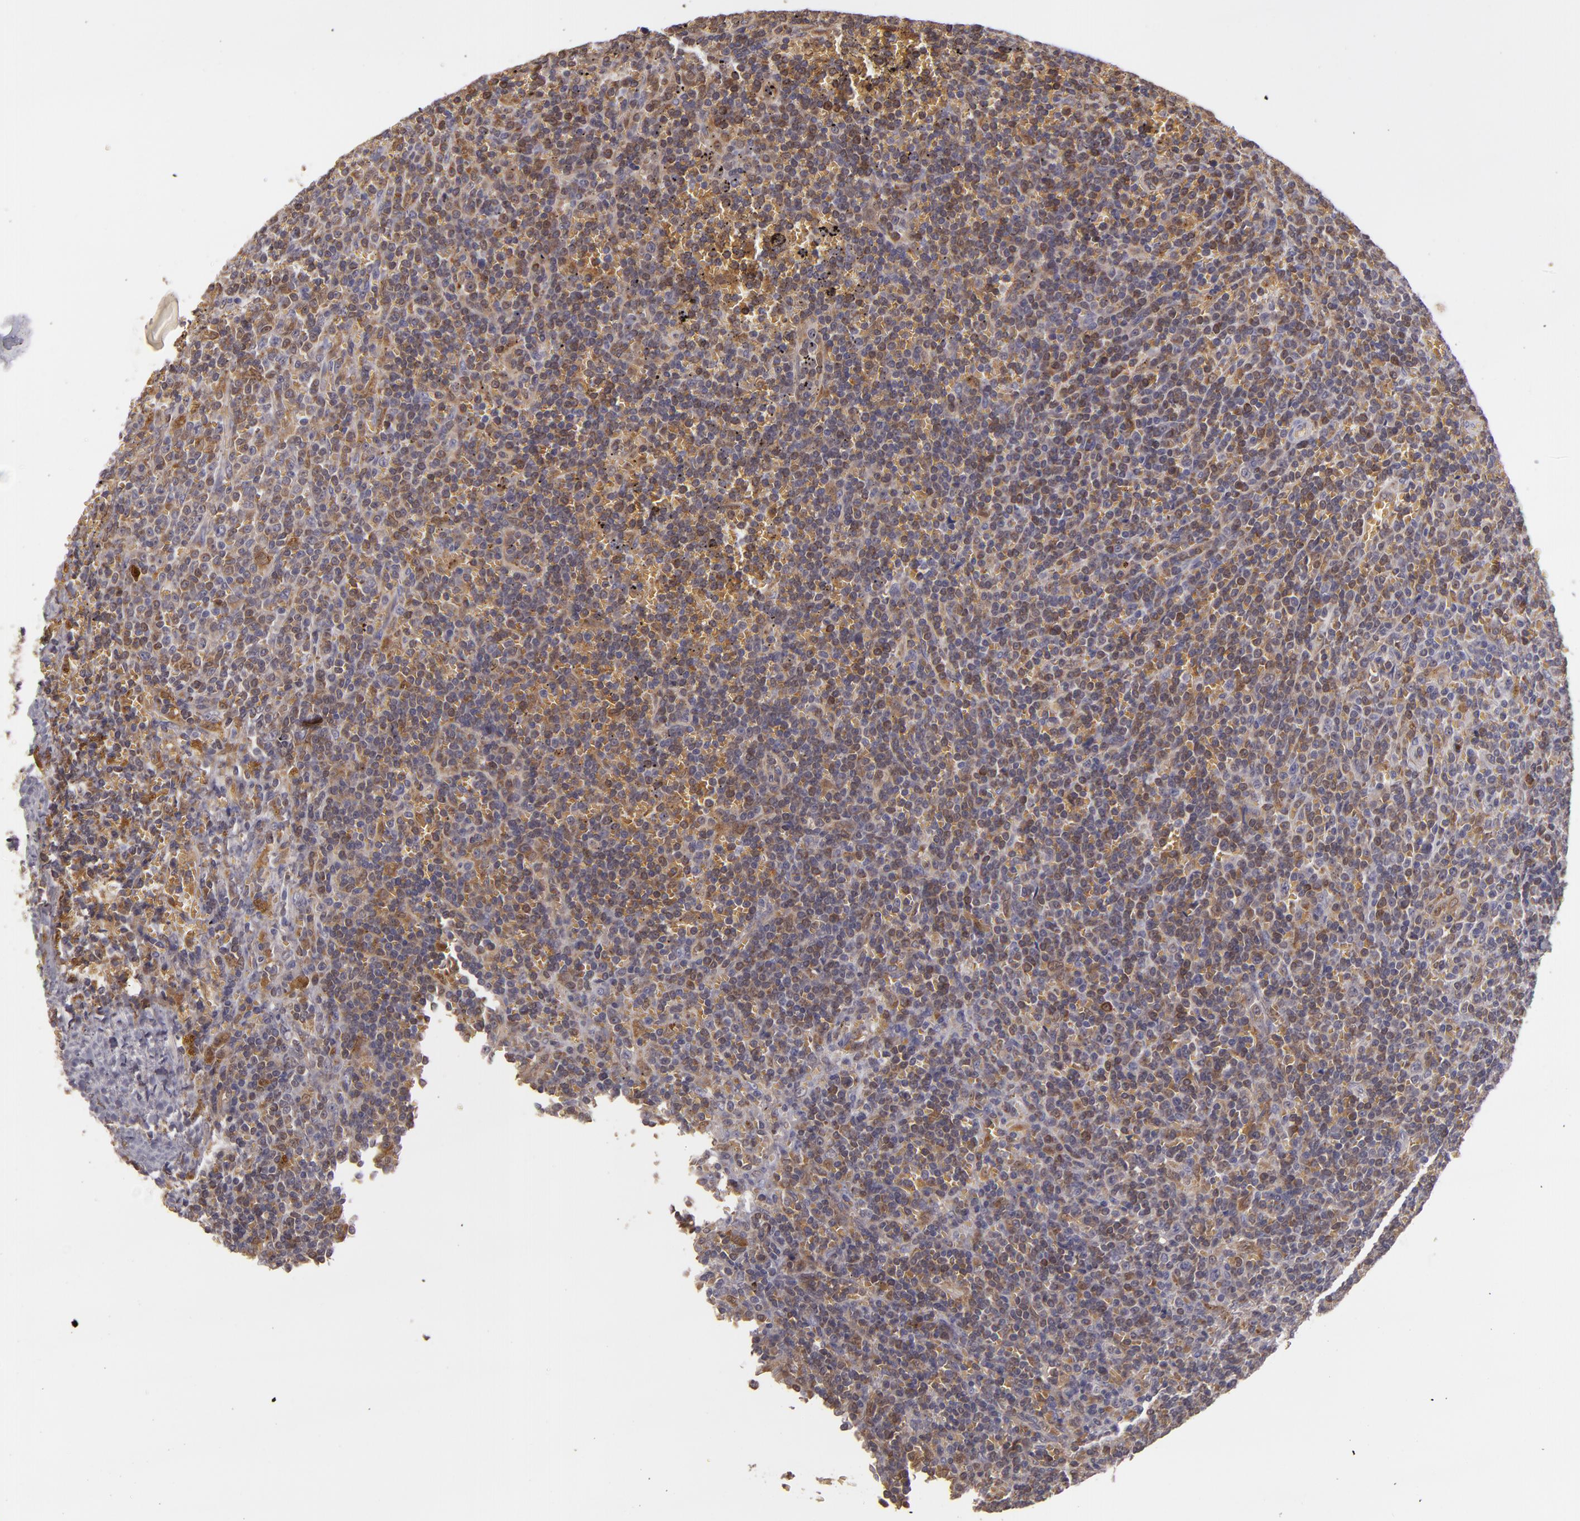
{"staining": {"intensity": "moderate", "quantity": "<25%", "location": "cytoplasmic/membranous"}, "tissue": "lymphoma", "cell_type": "Tumor cells", "image_type": "cancer", "snomed": [{"axis": "morphology", "description": "Malignant lymphoma, non-Hodgkin's type, Low grade"}, {"axis": "topography", "description": "Spleen"}], "caption": "This photomicrograph reveals lymphoma stained with IHC to label a protein in brown. The cytoplasmic/membranous of tumor cells show moderate positivity for the protein. Nuclei are counter-stained blue.", "gene": "FHIT", "patient": {"sex": "male", "age": 80}}